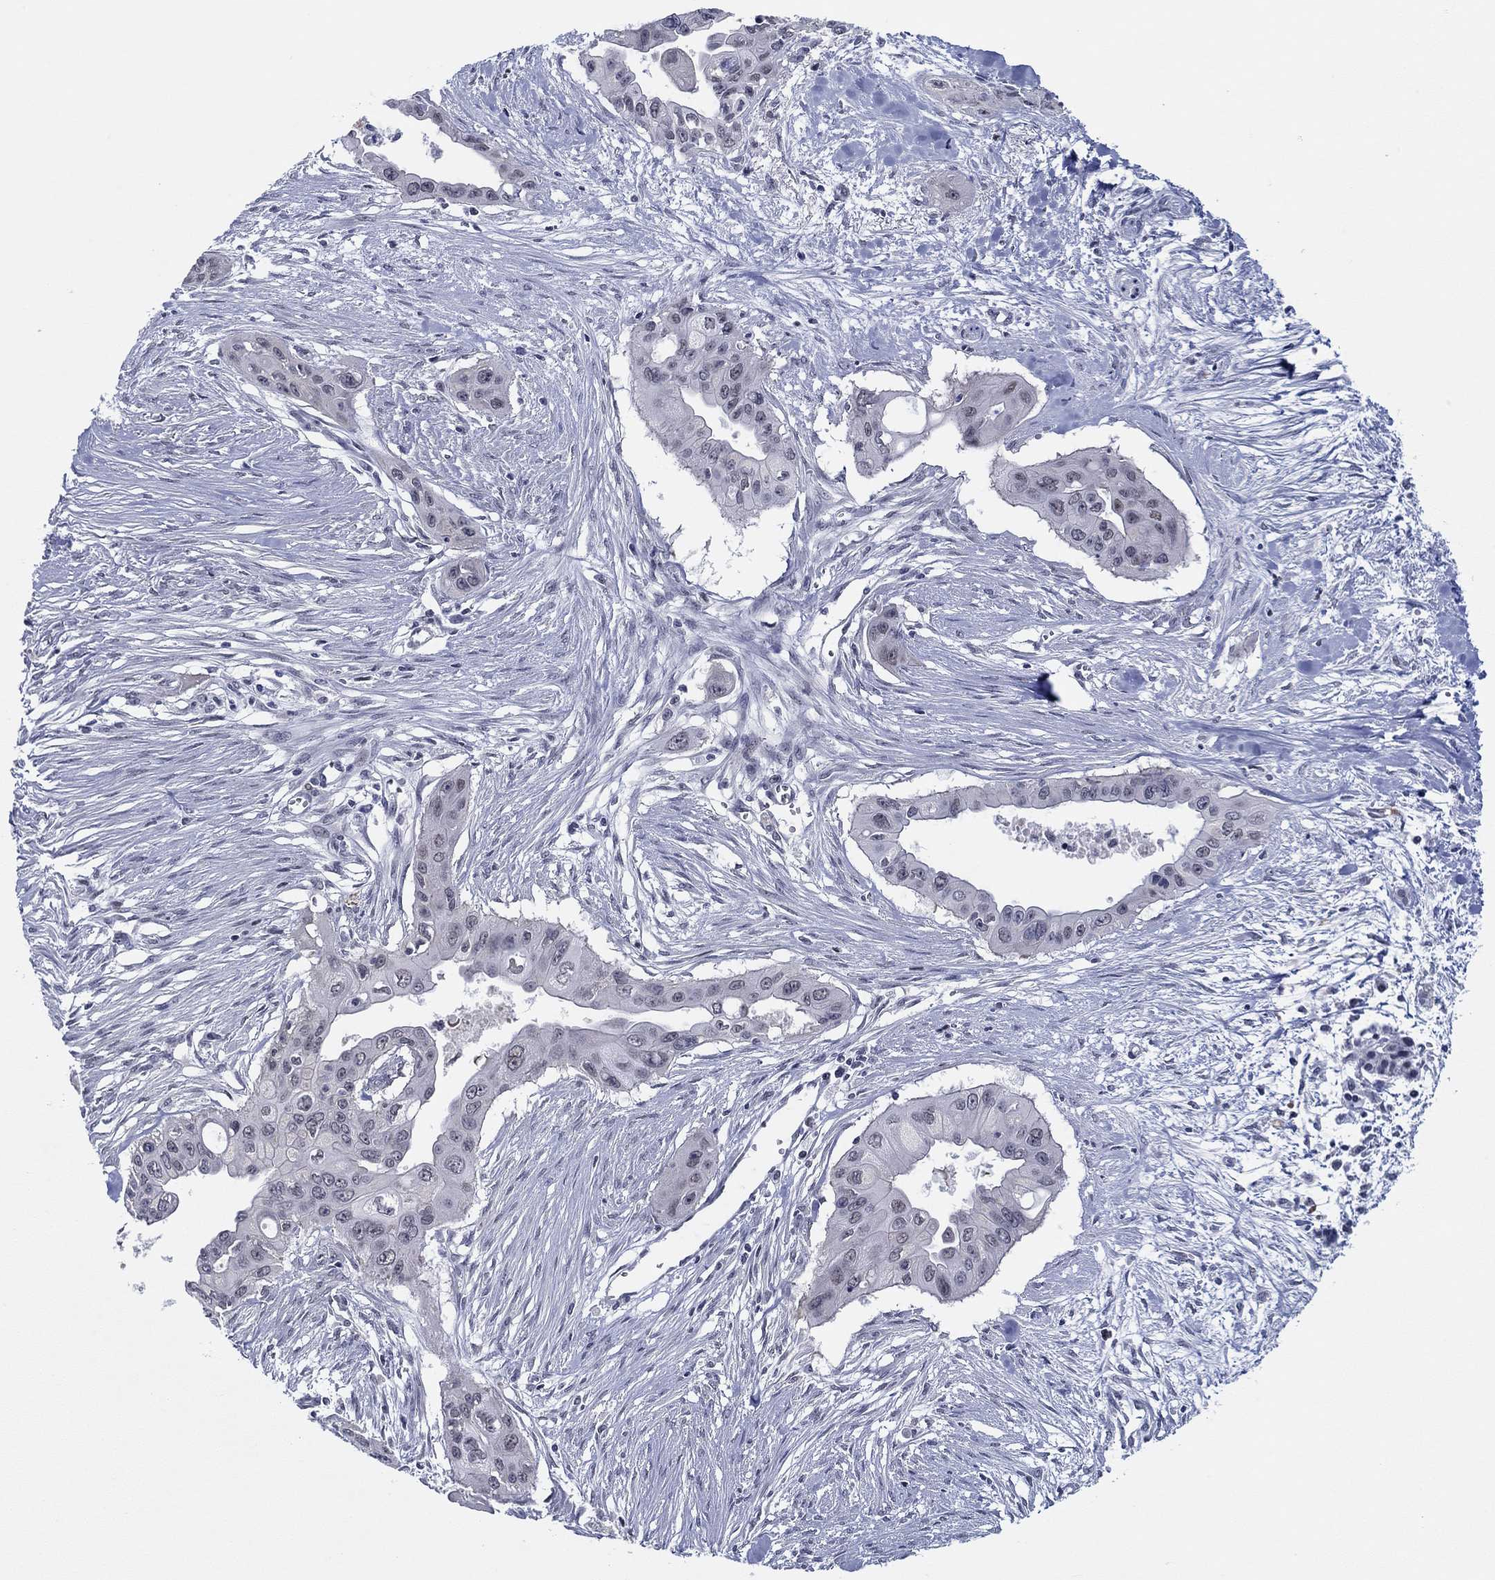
{"staining": {"intensity": "moderate", "quantity": "<25%", "location": "nuclear"}, "tissue": "pancreatic cancer", "cell_type": "Tumor cells", "image_type": "cancer", "snomed": [{"axis": "morphology", "description": "Adenocarcinoma, NOS"}, {"axis": "topography", "description": "Pancreas"}], "caption": "Immunohistochemical staining of human pancreatic cancer (adenocarcinoma) demonstrates moderate nuclear protein positivity in approximately <25% of tumor cells.", "gene": "SLC34A1", "patient": {"sex": "male", "age": 60}}